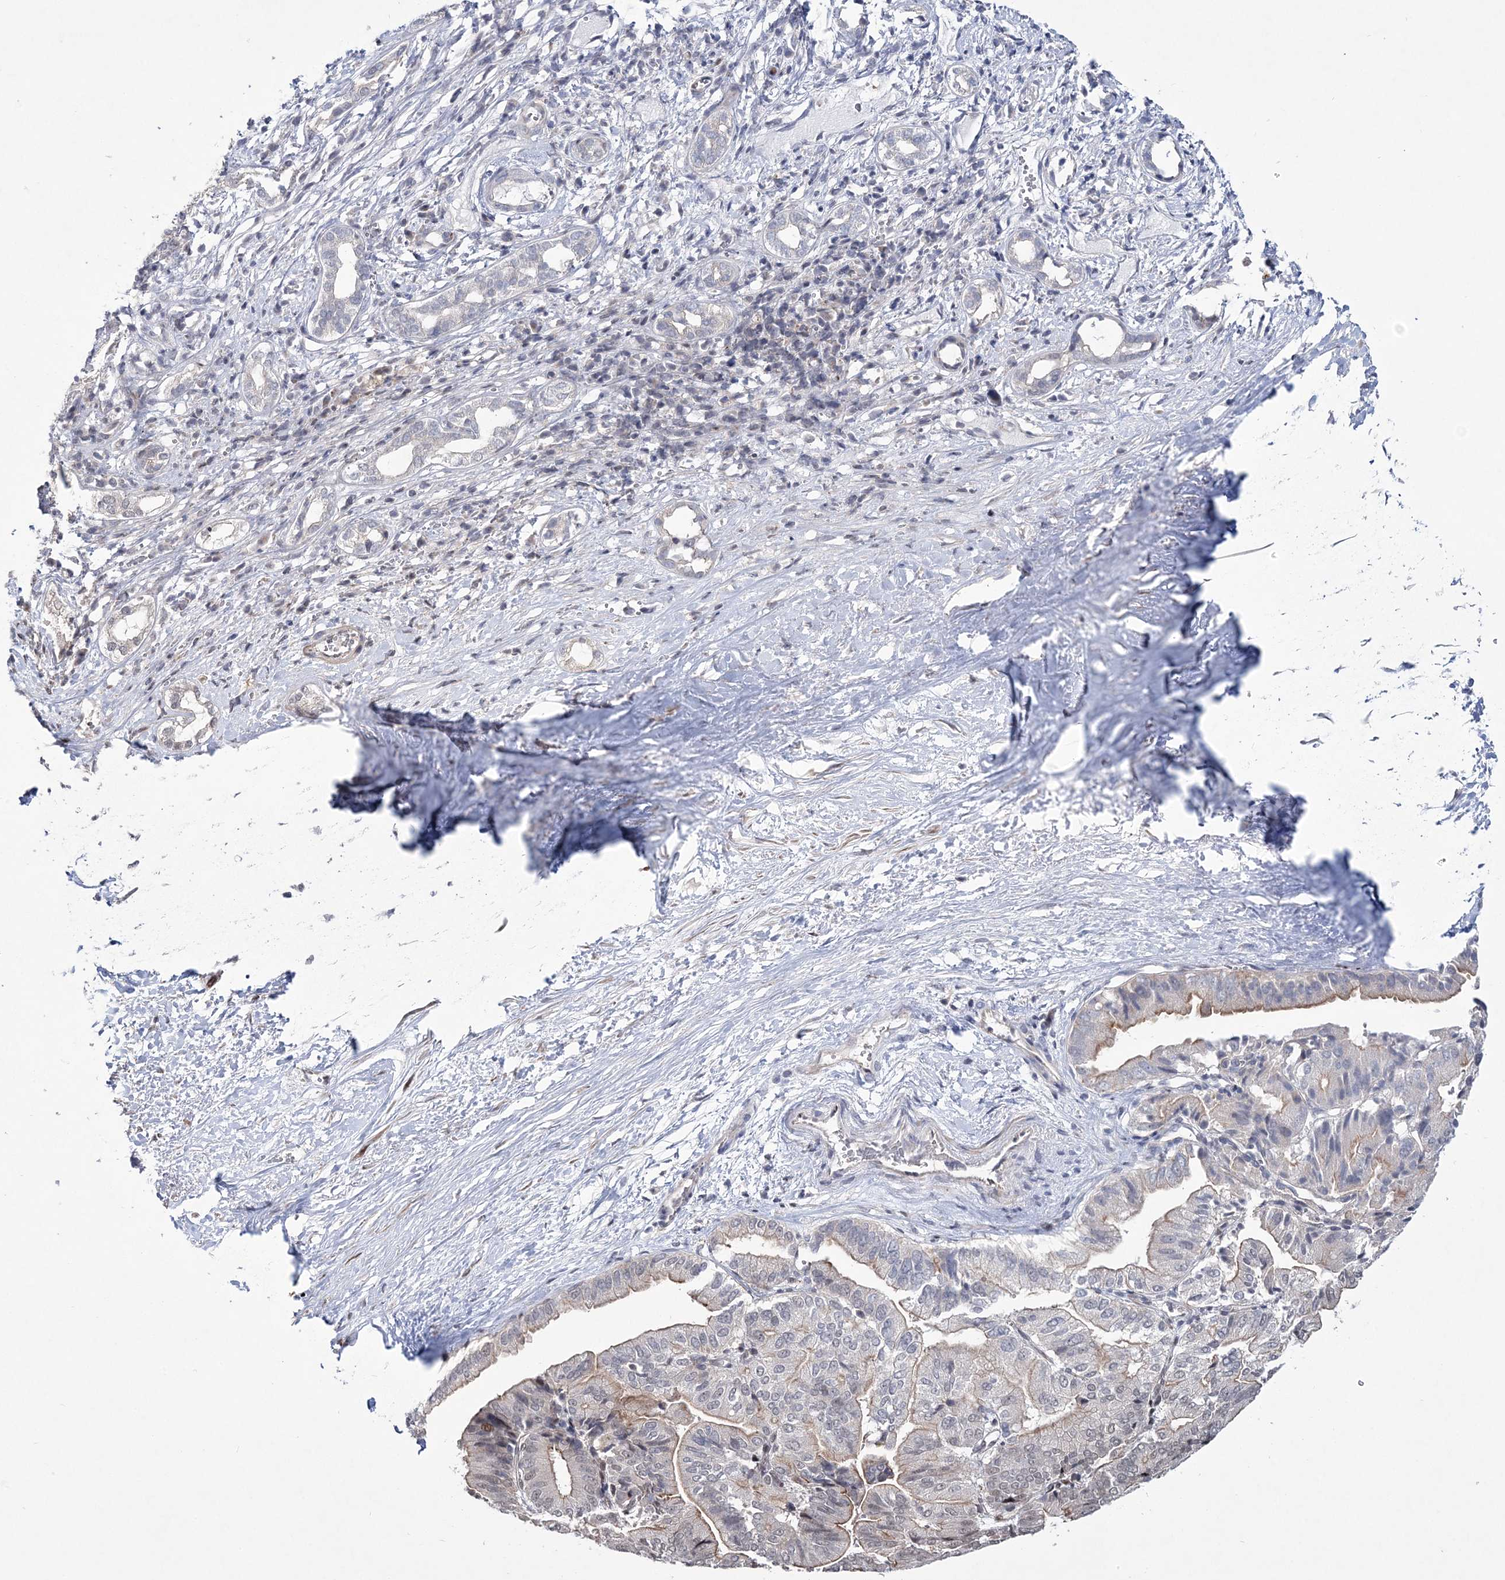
{"staining": {"intensity": "moderate", "quantity": "25%-75%", "location": "cytoplasmic/membranous,nuclear"}, "tissue": "liver cancer", "cell_type": "Tumor cells", "image_type": "cancer", "snomed": [{"axis": "morphology", "description": "Cholangiocarcinoma"}, {"axis": "topography", "description": "Liver"}], "caption": "Human liver cancer stained for a protein (brown) displays moderate cytoplasmic/membranous and nuclear positive staining in about 25%-75% of tumor cells.", "gene": "TATDN2", "patient": {"sex": "female", "age": 75}}